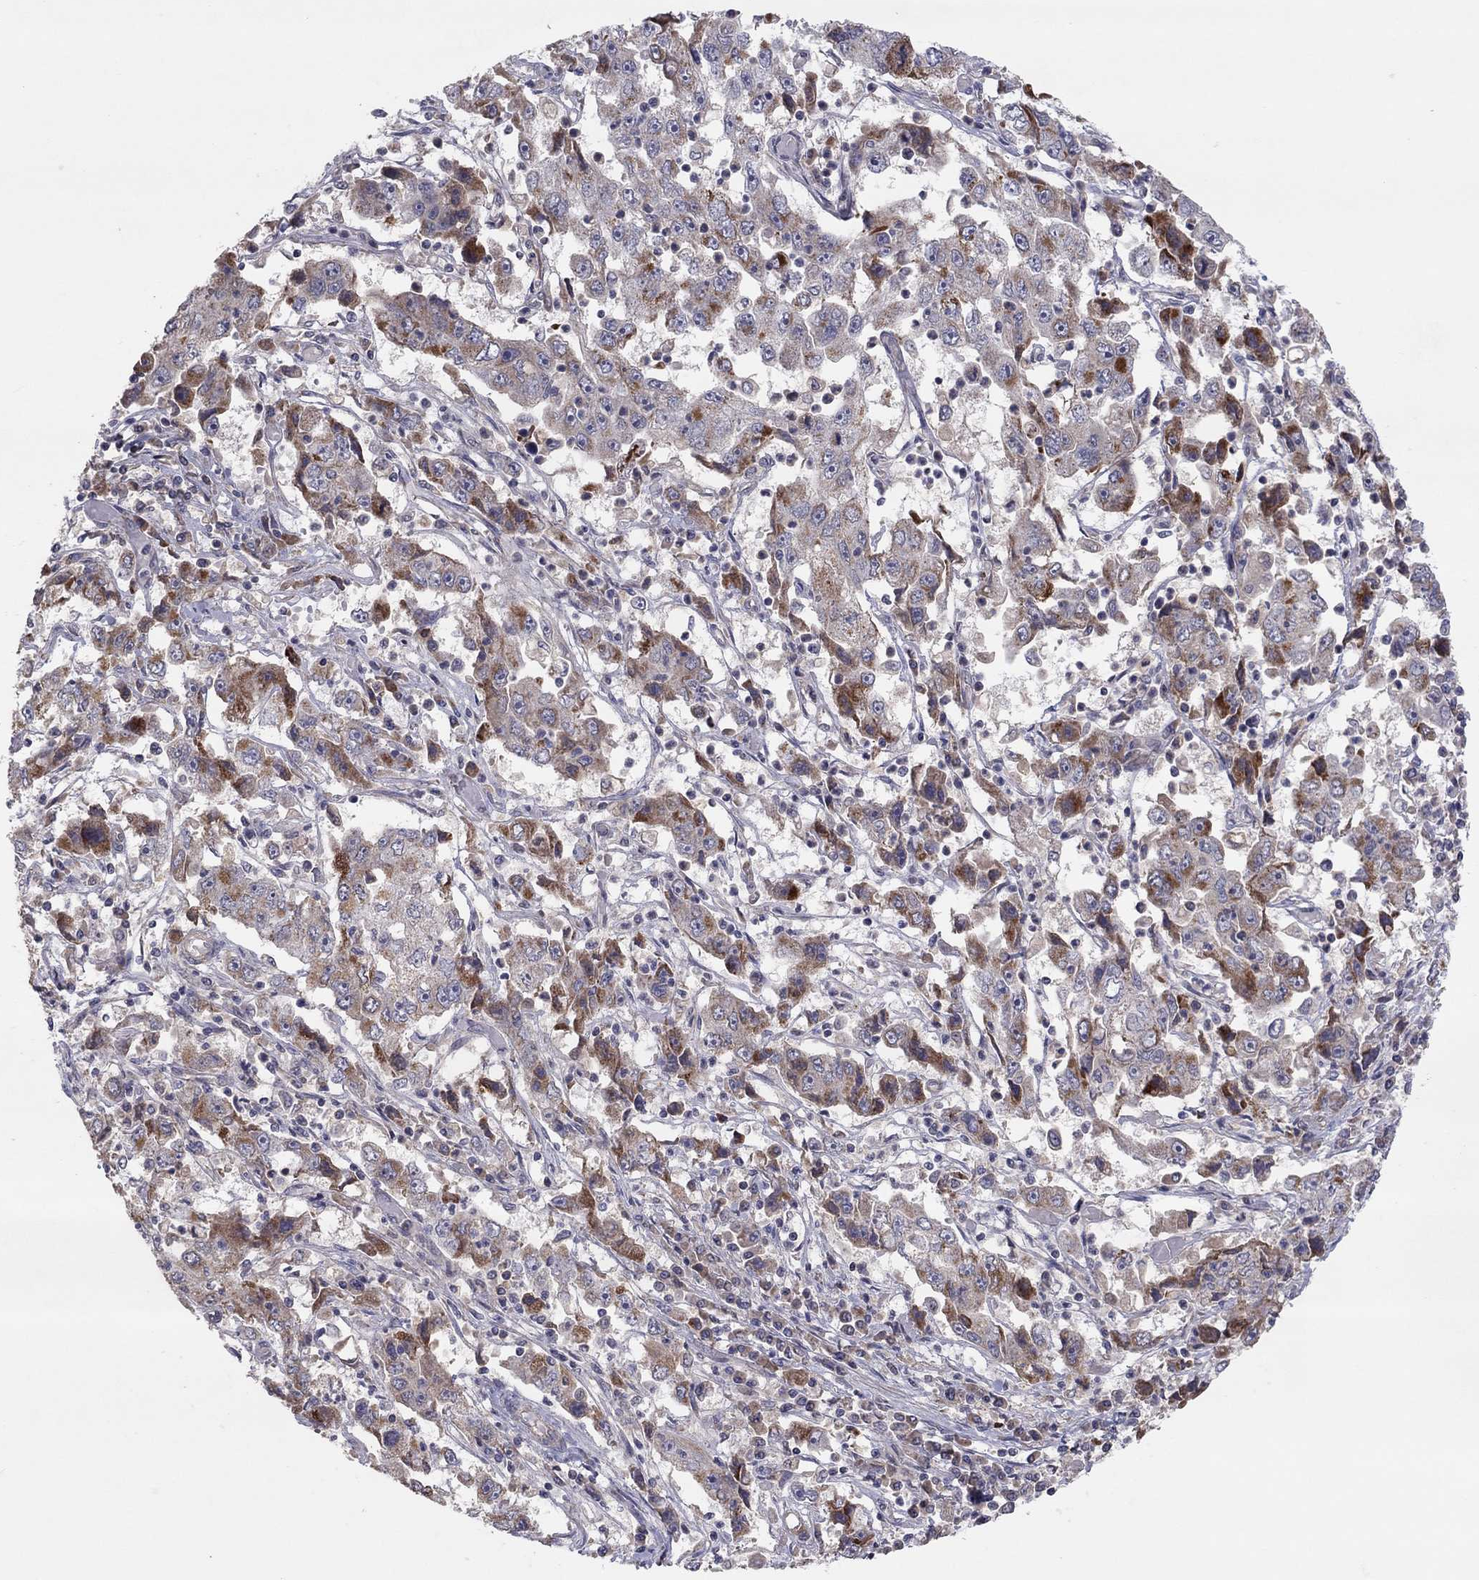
{"staining": {"intensity": "strong", "quantity": "<25%", "location": "cytoplasmic/membranous"}, "tissue": "cervical cancer", "cell_type": "Tumor cells", "image_type": "cancer", "snomed": [{"axis": "morphology", "description": "Squamous cell carcinoma, NOS"}, {"axis": "topography", "description": "Cervix"}], "caption": "High-power microscopy captured an immunohistochemistry (IHC) micrograph of squamous cell carcinoma (cervical), revealing strong cytoplasmic/membranous staining in about <25% of tumor cells. (brown staining indicates protein expression, while blue staining denotes nuclei).", "gene": "CRACDL", "patient": {"sex": "female", "age": 36}}